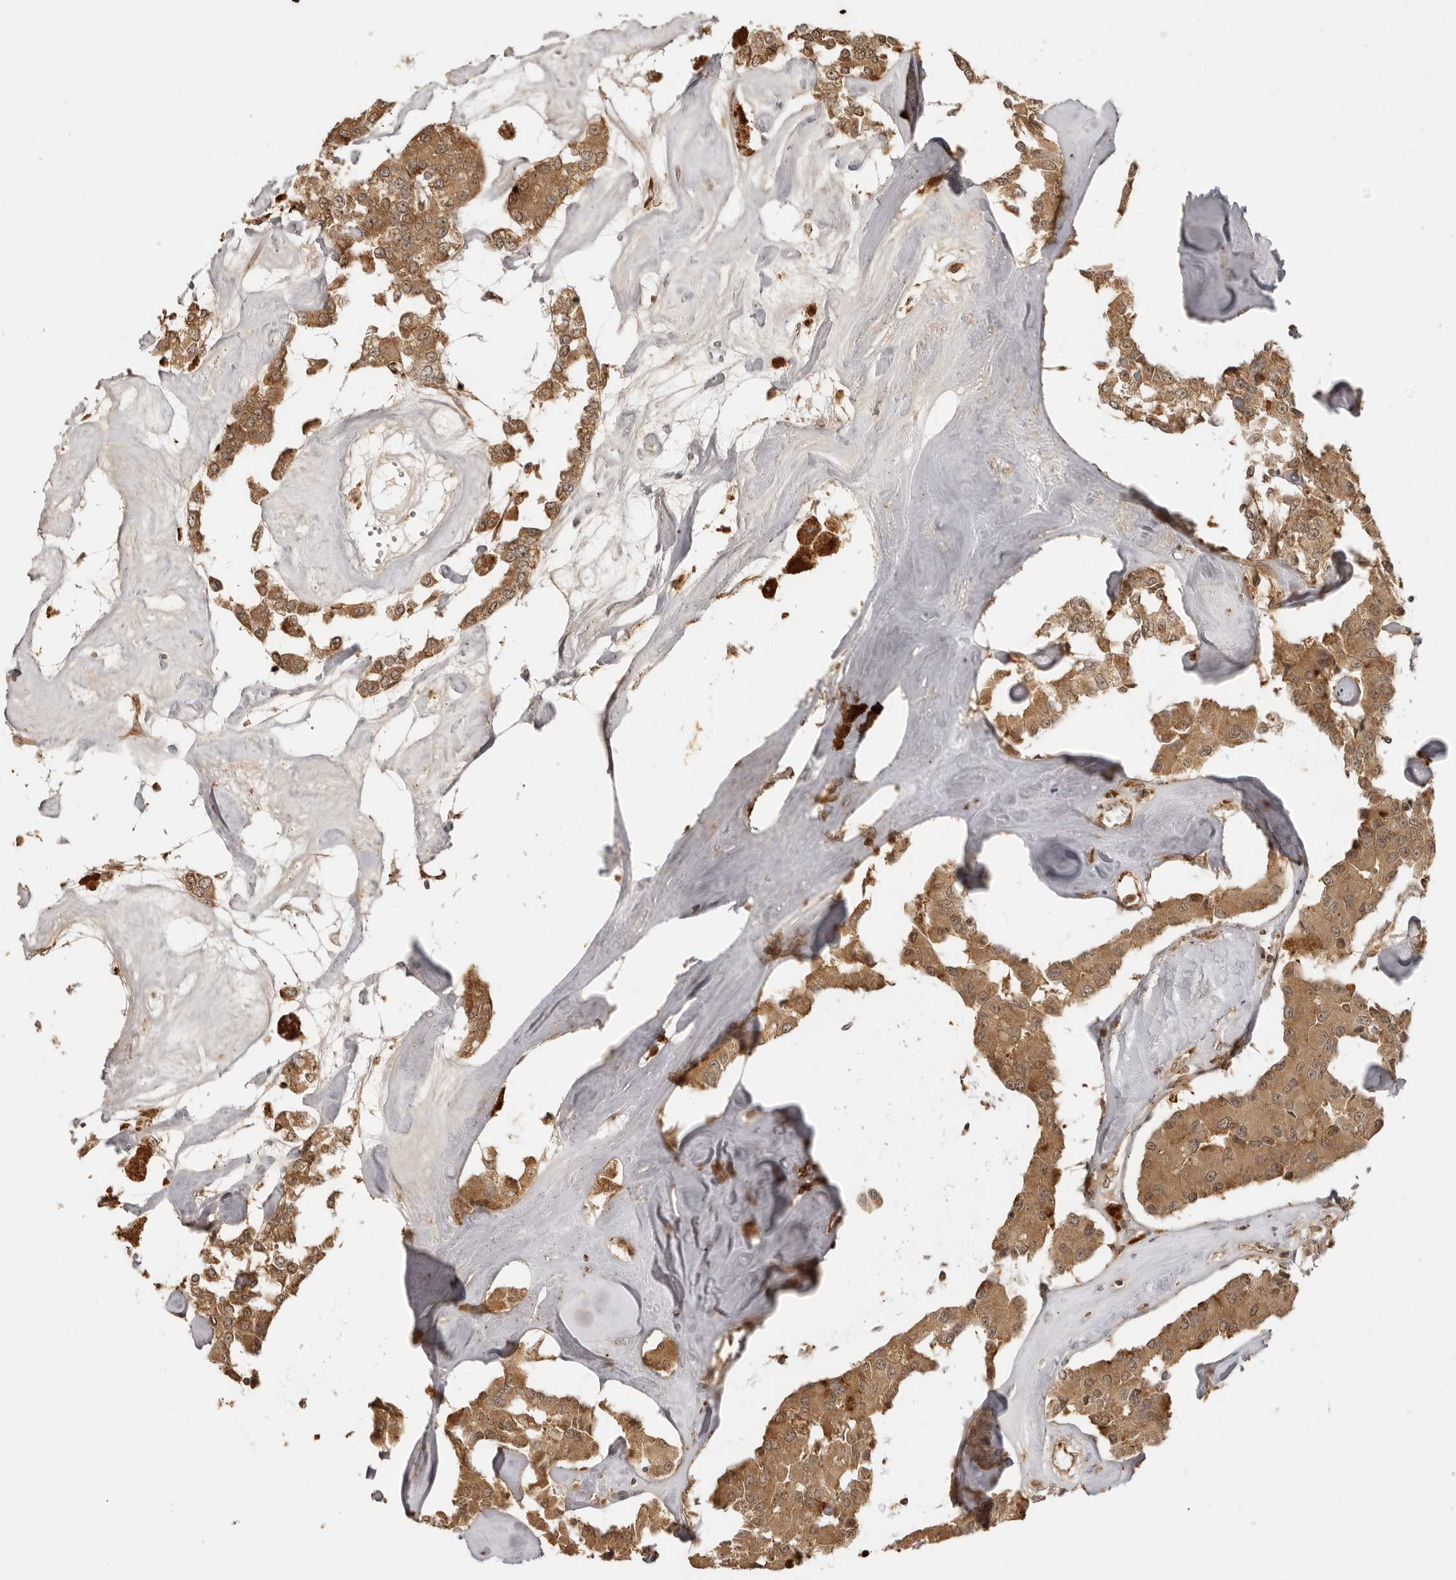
{"staining": {"intensity": "moderate", "quantity": ">75%", "location": "cytoplasmic/membranous"}, "tissue": "carcinoid", "cell_type": "Tumor cells", "image_type": "cancer", "snomed": [{"axis": "morphology", "description": "Carcinoid, malignant, NOS"}, {"axis": "topography", "description": "Pancreas"}], "caption": "Carcinoid stained with immunohistochemistry (IHC) demonstrates moderate cytoplasmic/membranous expression in approximately >75% of tumor cells.", "gene": "IKBKE", "patient": {"sex": "male", "age": 41}}